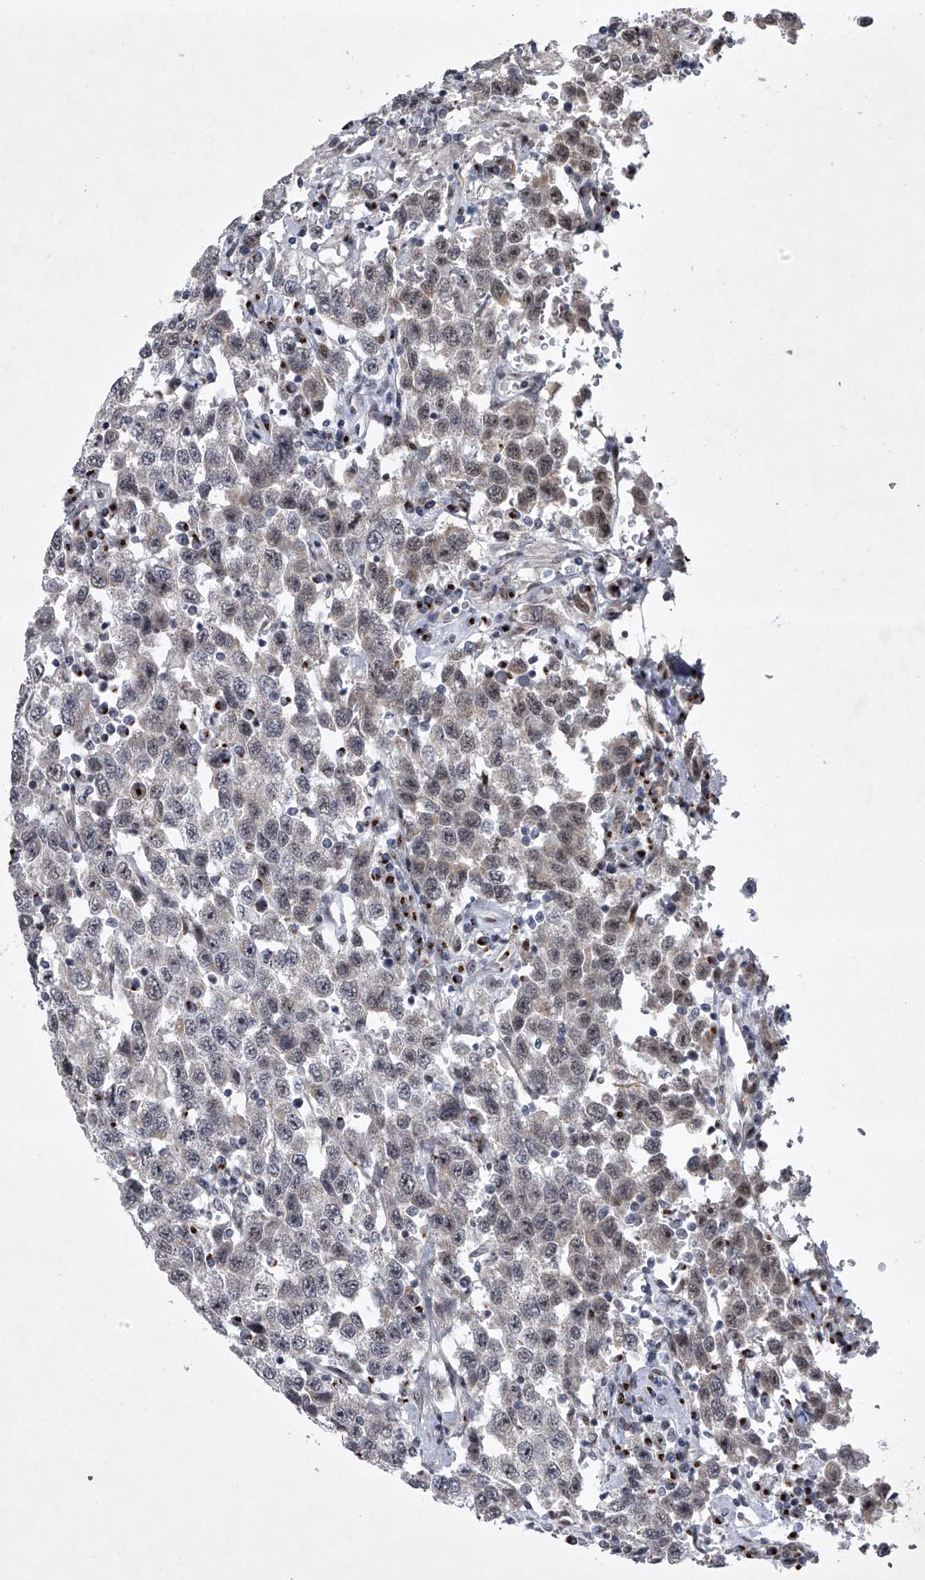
{"staining": {"intensity": "negative", "quantity": "none", "location": "none"}, "tissue": "testis cancer", "cell_type": "Tumor cells", "image_type": "cancer", "snomed": [{"axis": "morphology", "description": "Seminoma, NOS"}, {"axis": "topography", "description": "Testis"}], "caption": "Seminoma (testis) was stained to show a protein in brown. There is no significant positivity in tumor cells. Nuclei are stained in blue.", "gene": "MLLT1", "patient": {"sex": "male", "age": 41}}